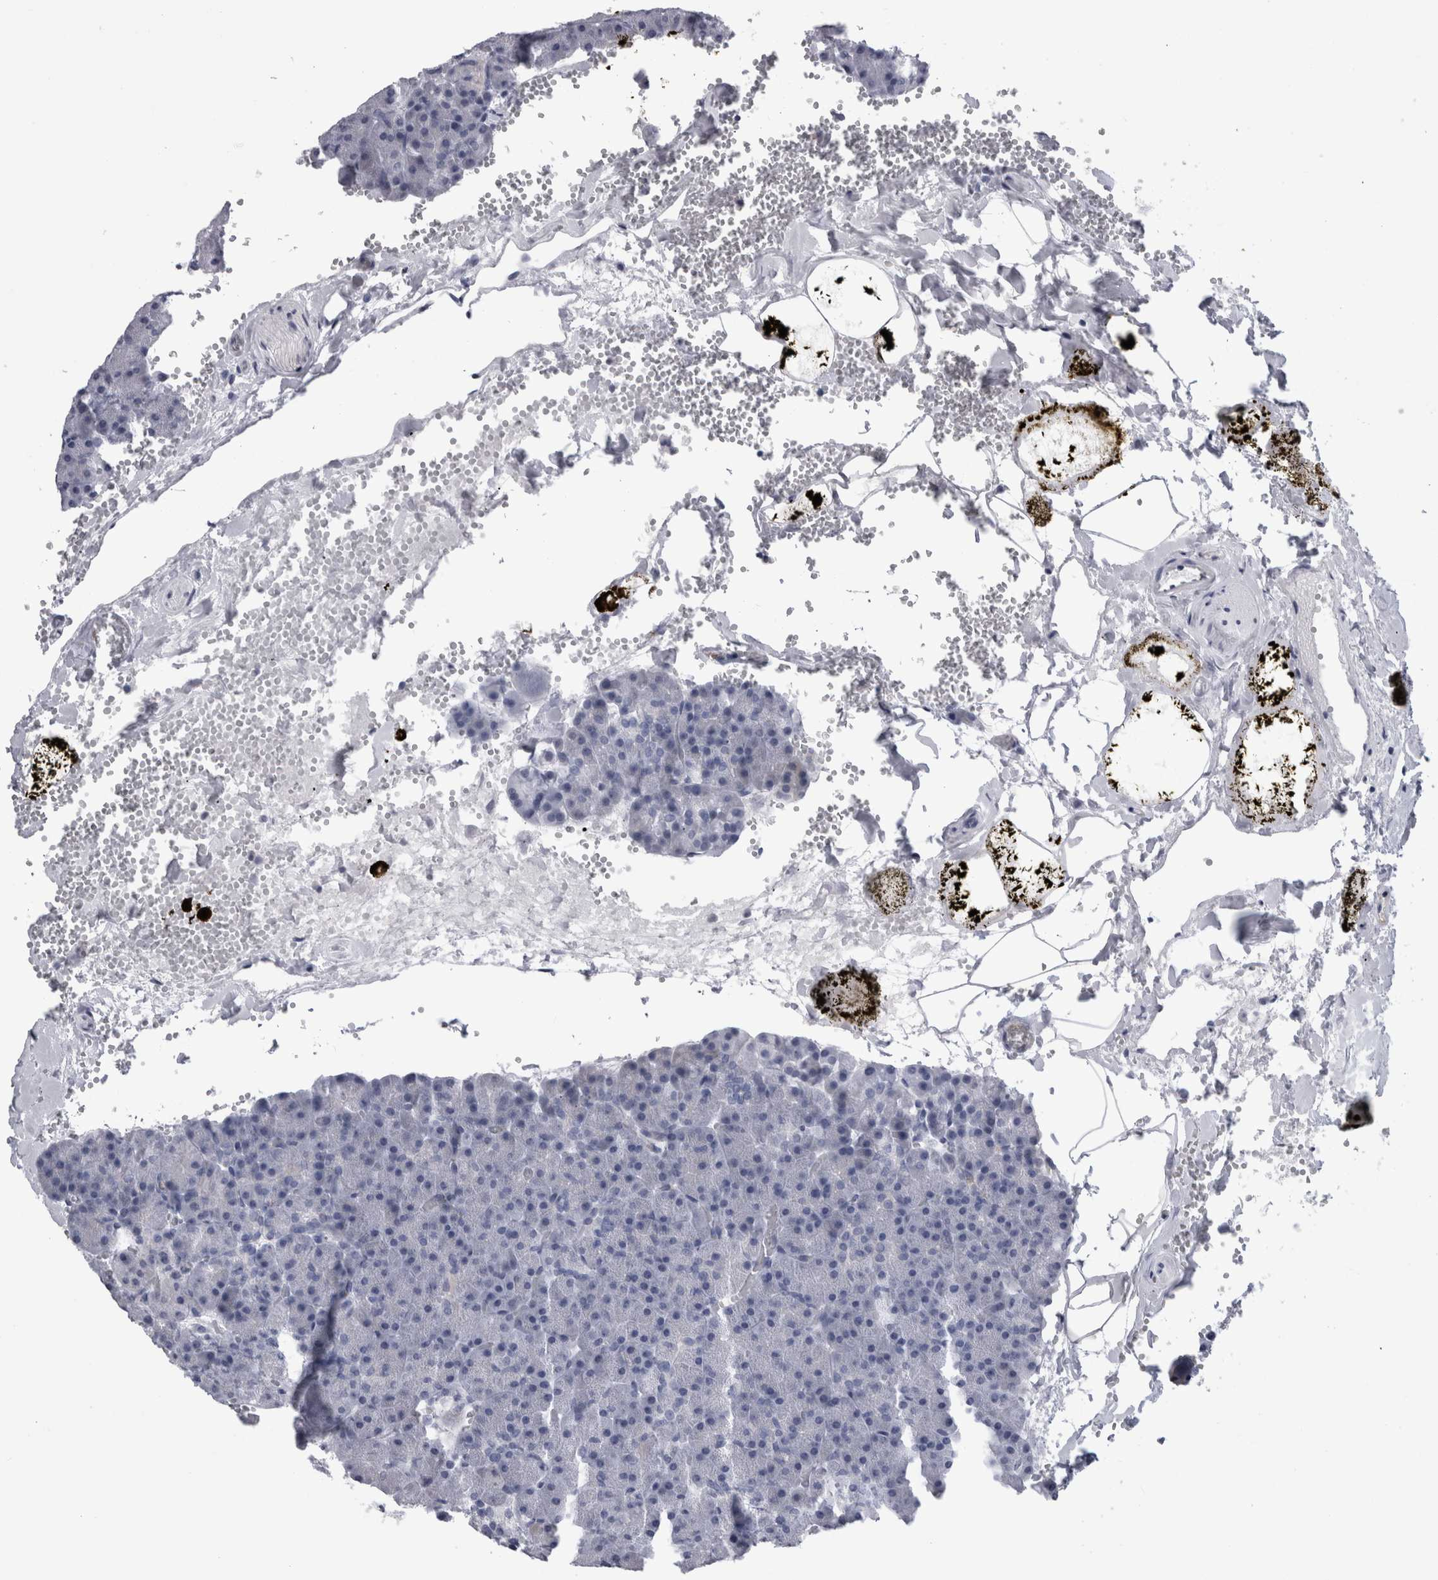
{"staining": {"intensity": "negative", "quantity": "none", "location": "none"}, "tissue": "pancreas", "cell_type": "Exocrine glandular cells", "image_type": "normal", "snomed": [{"axis": "morphology", "description": "Normal tissue, NOS"}, {"axis": "morphology", "description": "Carcinoid, malignant, NOS"}, {"axis": "topography", "description": "Pancreas"}], "caption": "This histopathology image is of unremarkable pancreas stained with immunohistochemistry to label a protein in brown with the nuclei are counter-stained blue. There is no positivity in exocrine glandular cells. (Immunohistochemistry (ihc), brightfield microscopy, high magnification).", "gene": "ALDH8A1", "patient": {"sex": "female", "age": 35}}